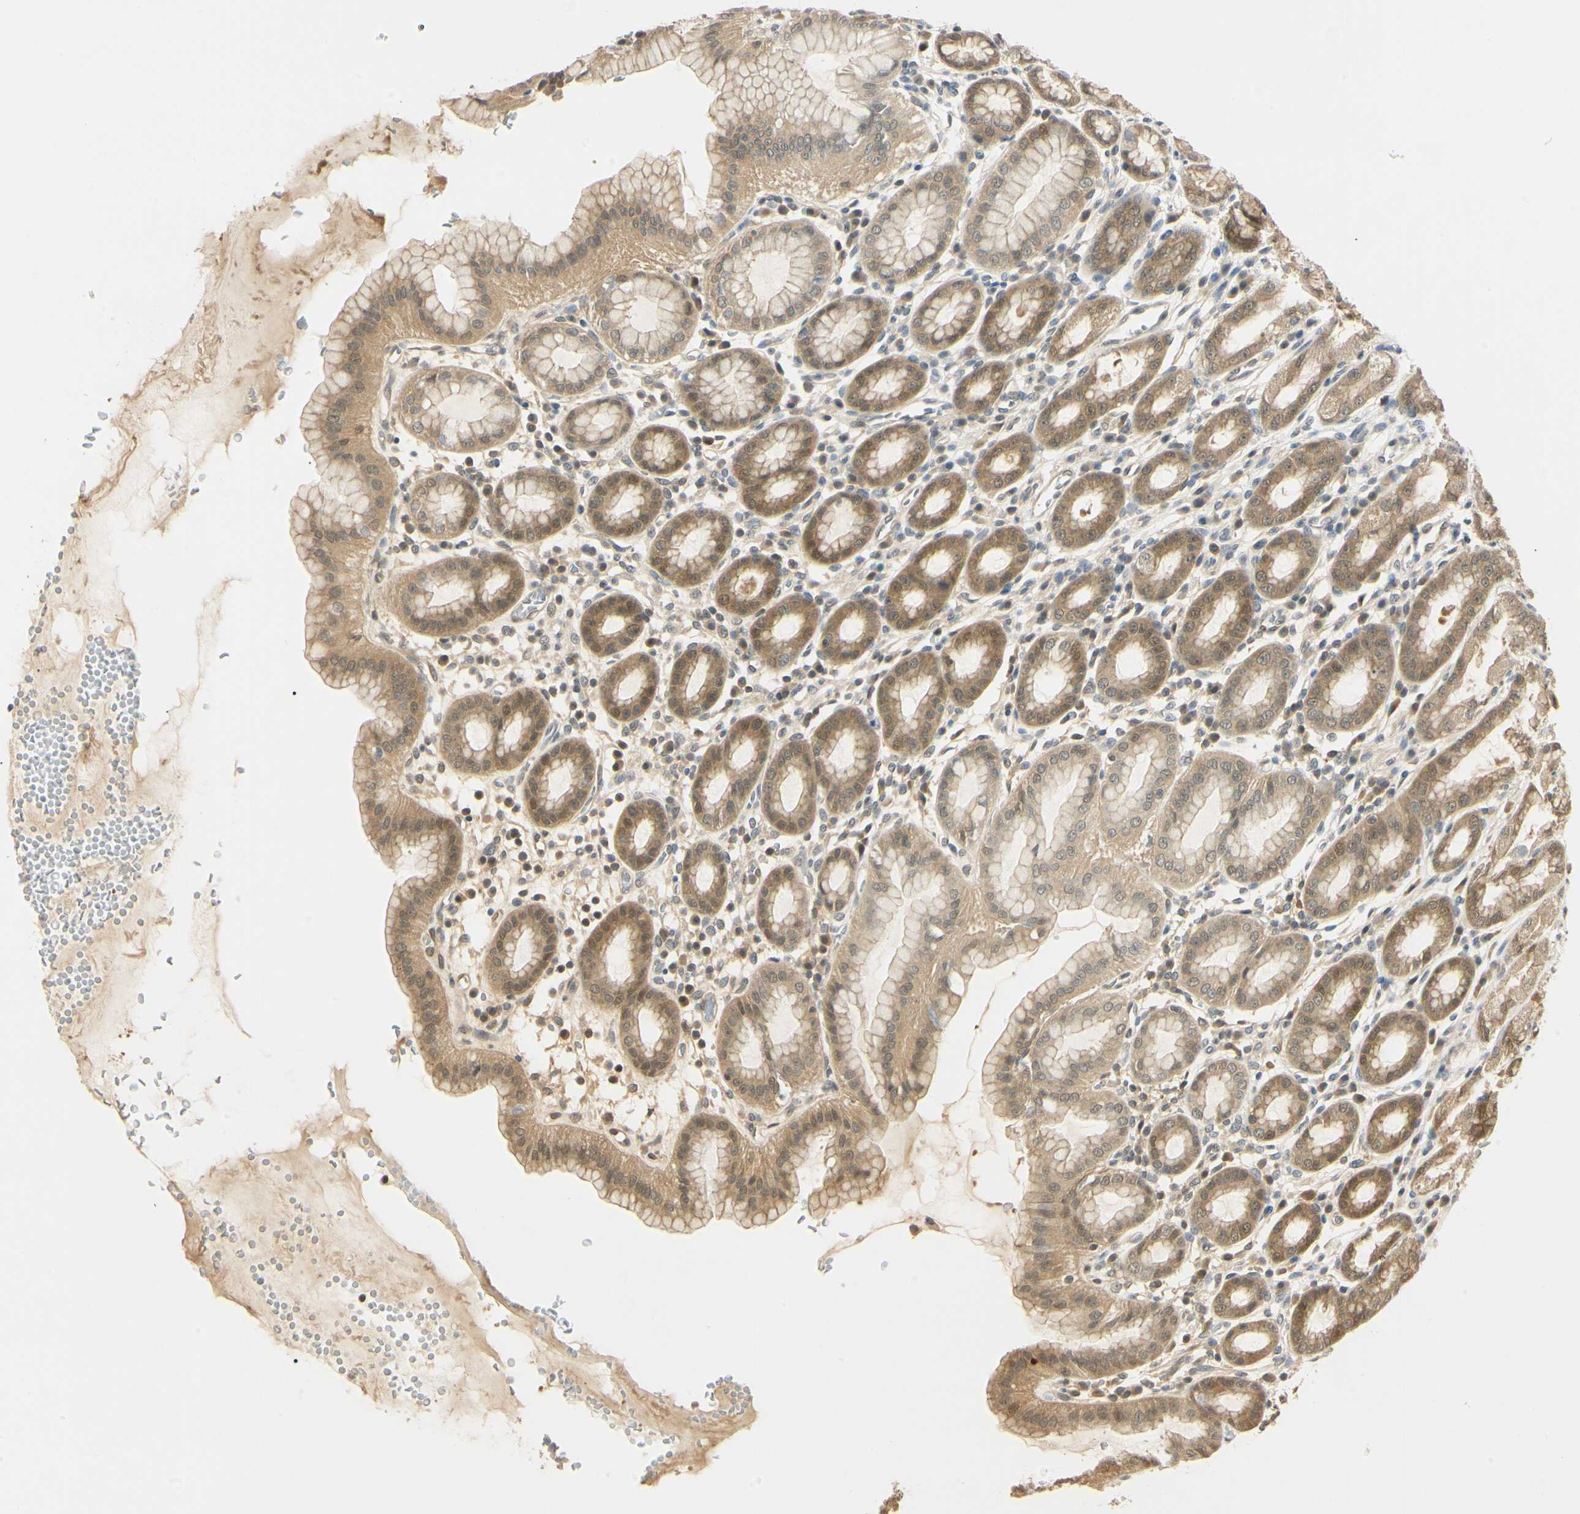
{"staining": {"intensity": "moderate", "quantity": "25%-75%", "location": "cytoplasmic/membranous,nuclear"}, "tissue": "stomach", "cell_type": "Glandular cells", "image_type": "normal", "snomed": [{"axis": "morphology", "description": "Normal tissue, NOS"}, {"axis": "topography", "description": "Stomach, upper"}], "caption": "A micrograph of stomach stained for a protein shows moderate cytoplasmic/membranous,nuclear brown staining in glandular cells. (Stains: DAB in brown, nuclei in blue, Microscopy: brightfield microscopy at high magnification).", "gene": "UBE2Z", "patient": {"sex": "male", "age": 68}}